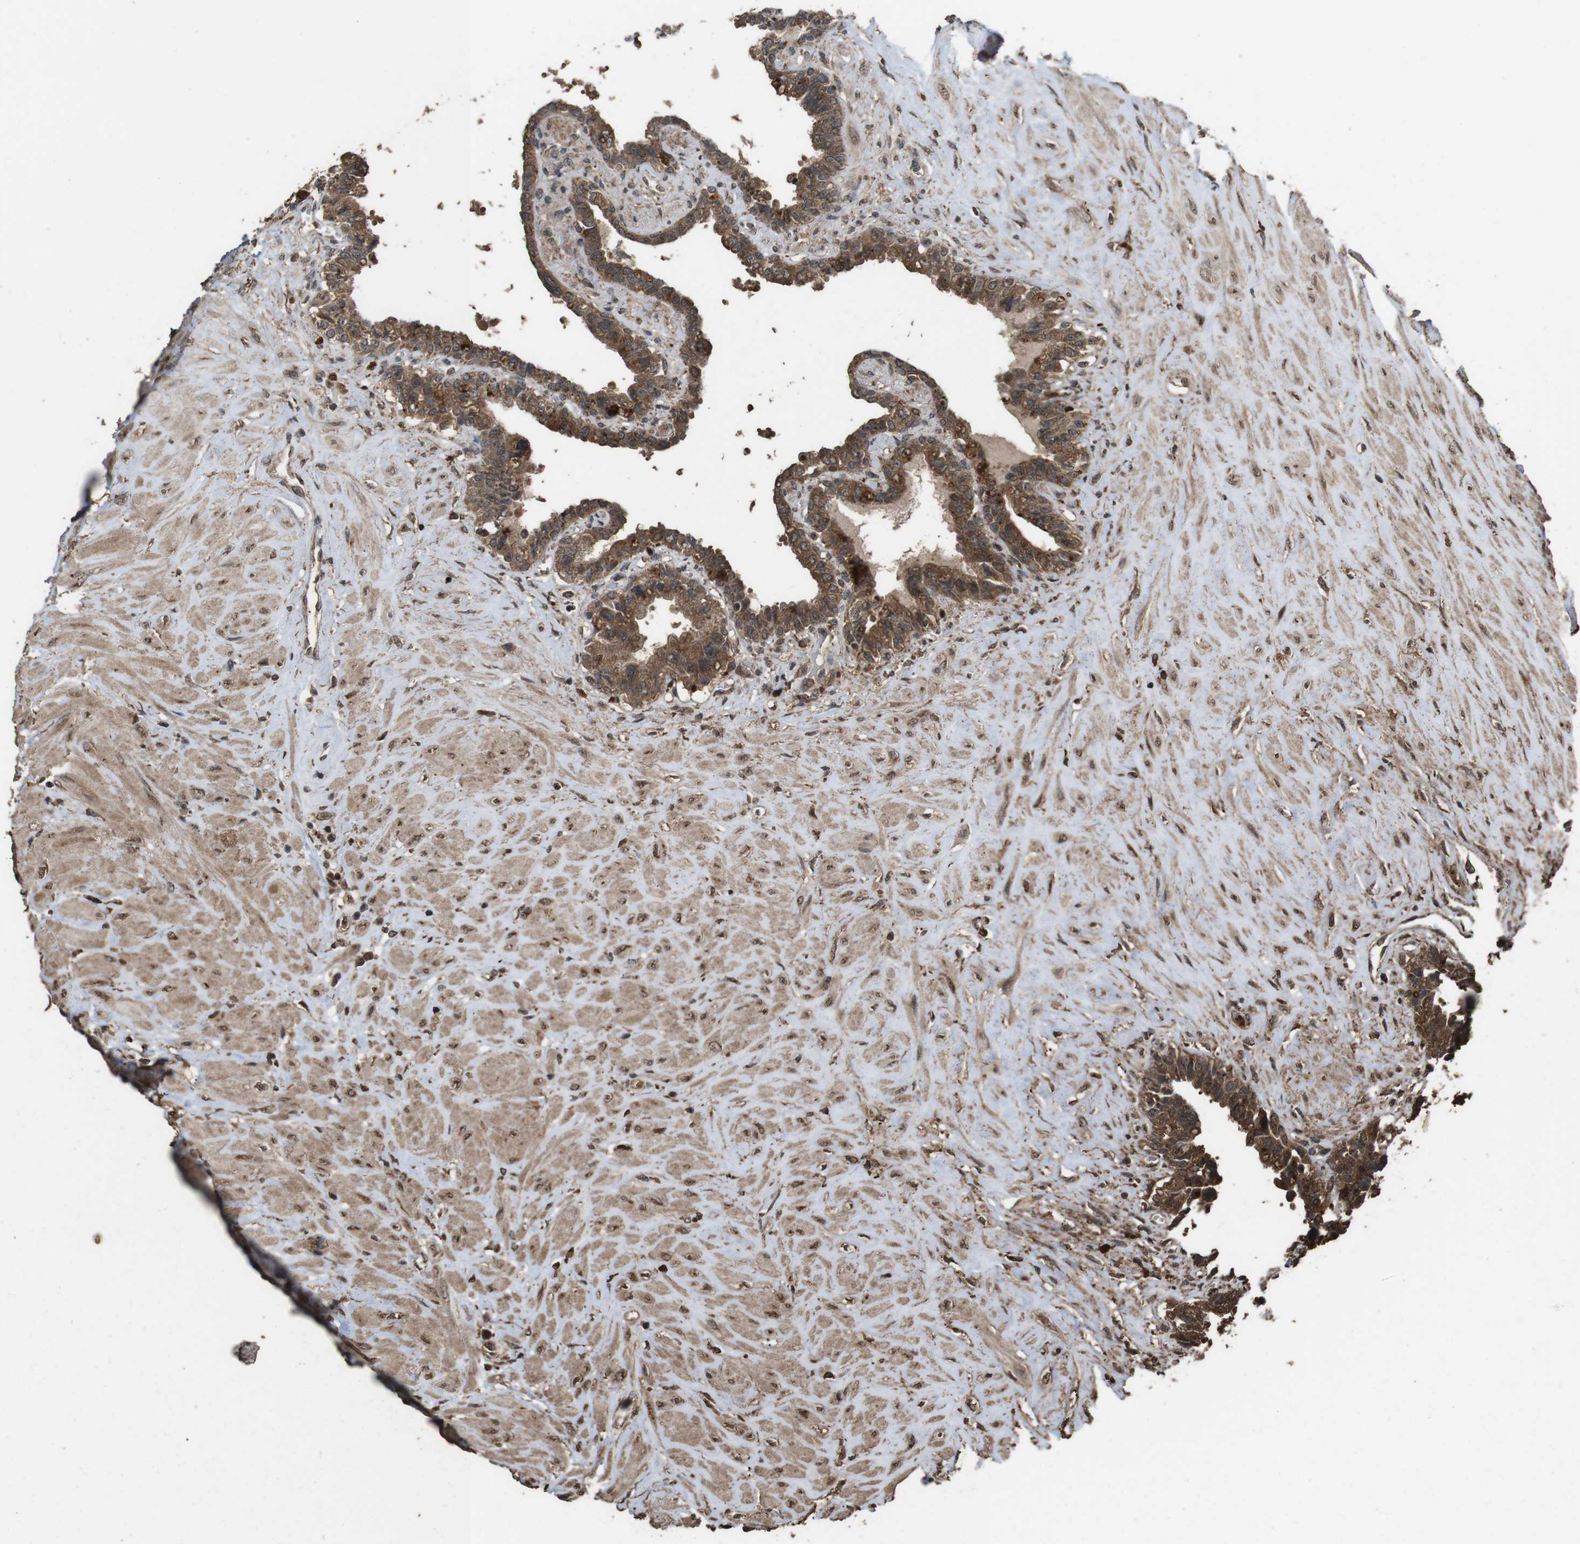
{"staining": {"intensity": "moderate", "quantity": ">75%", "location": "cytoplasmic/membranous"}, "tissue": "seminal vesicle", "cell_type": "Glandular cells", "image_type": "normal", "snomed": [{"axis": "morphology", "description": "Normal tissue, NOS"}, {"axis": "topography", "description": "Seminal veicle"}], "caption": "Immunohistochemical staining of normal seminal vesicle shows moderate cytoplasmic/membranous protein positivity in approximately >75% of glandular cells.", "gene": "RRAS2", "patient": {"sex": "male", "age": 63}}